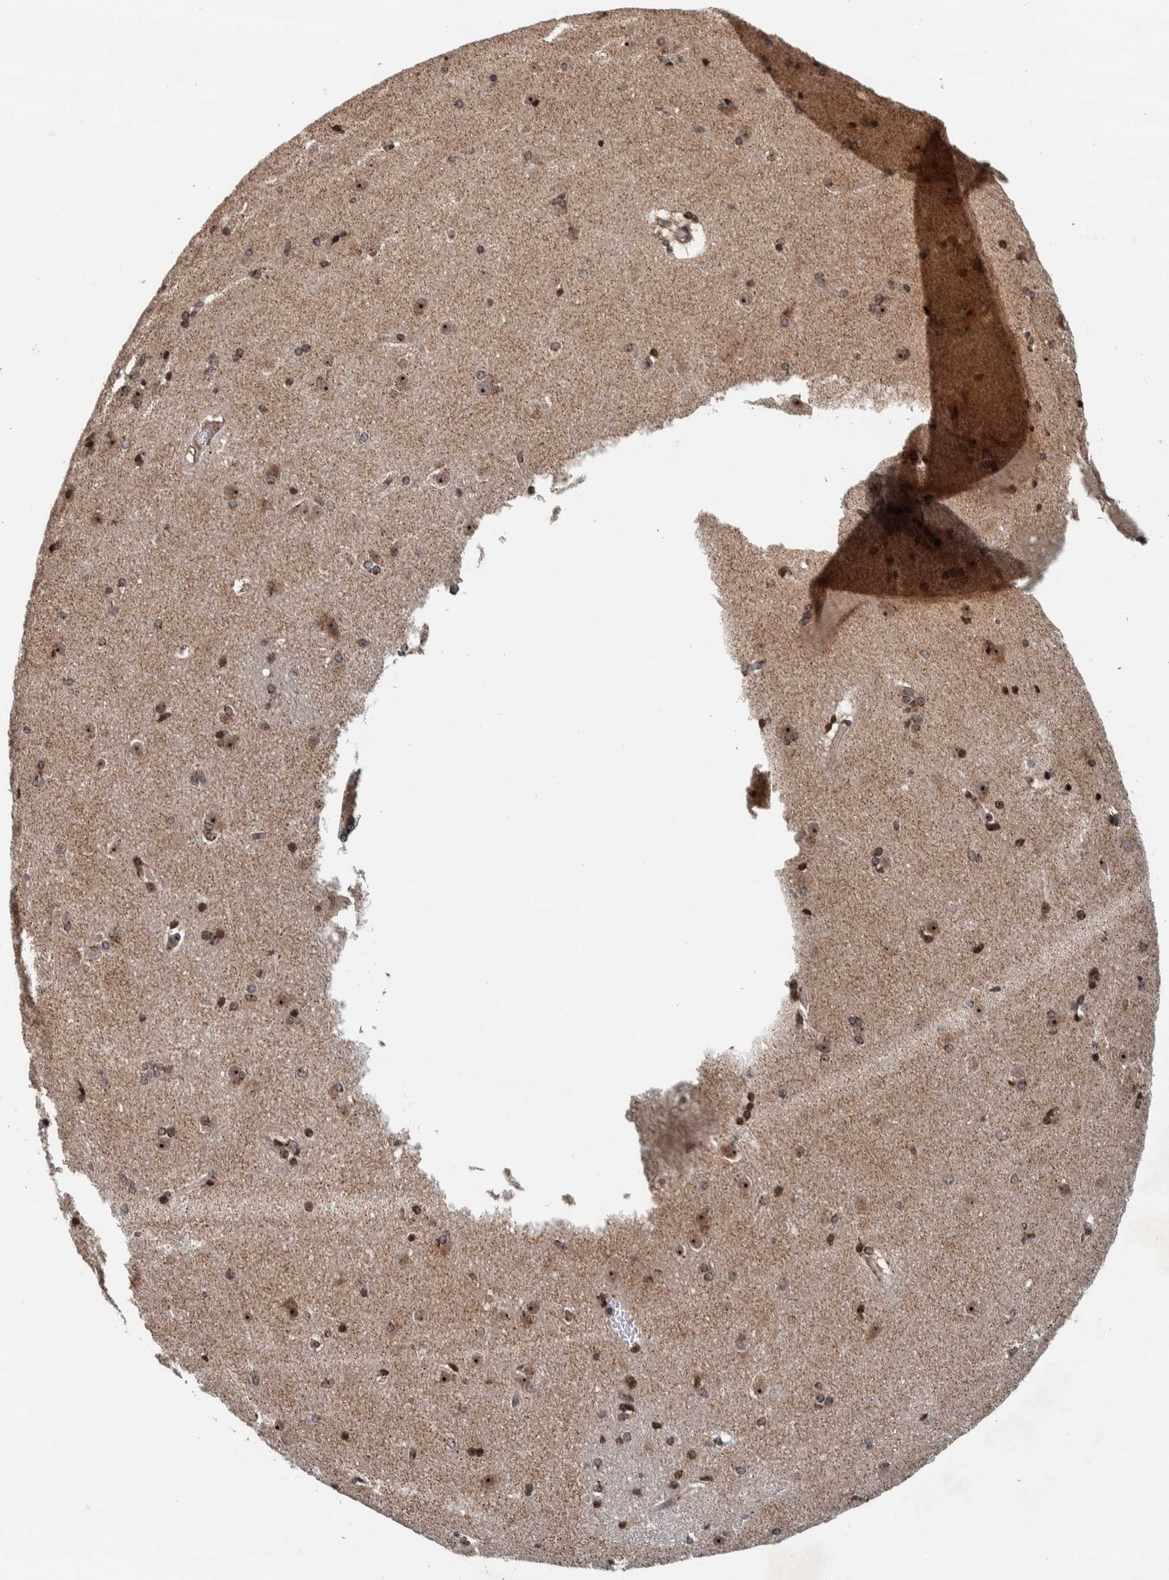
{"staining": {"intensity": "moderate", "quantity": ">75%", "location": "nuclear"}, "tissue": "caudate", "cell_type": "Glial cells", "image_type": "normal", "snomed": [{"axis": "morphology", "description": "Normal tissue, NOS"}, {"axis": "topography", "description": "Lateral ventricle wall"}], "caption": "Protein expression analysis of unremarkable caudate displays moderate nuclear expression in approximately >75% of glial cells. Using DAB (brown) and hematoxylin (blue) stains, captured at high magnification using brightfield microscopy.", "gene": "CCDC182", "patient": {"sex": "female", "age": 19}}